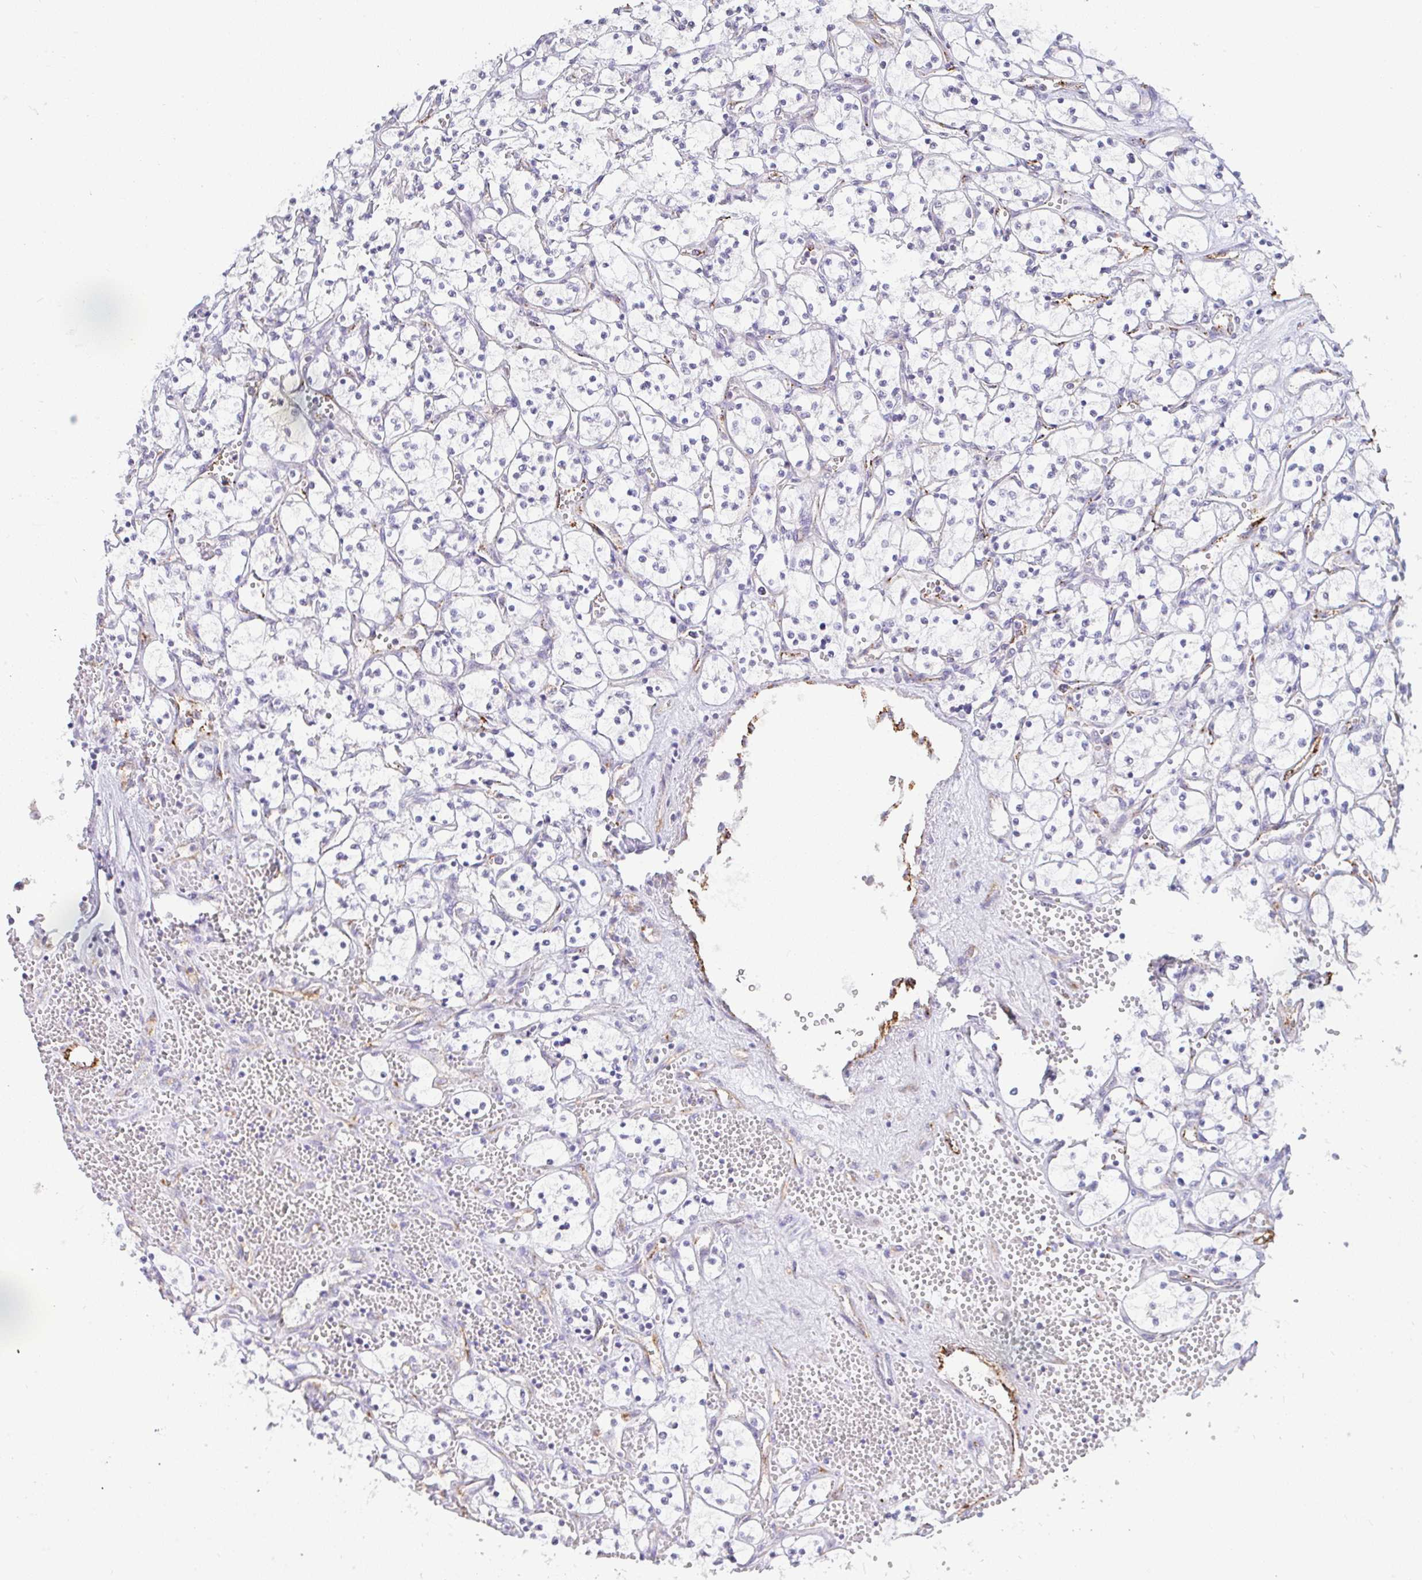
{"staining": {"intensity": "negative", "quantity": "none", "location": "none"}, "tissue": "renal cancer", "cell_type": "Tumor cells", "image_type": "cancer", "snomed": [{"axis": "morphology", "description": "Adenocarcinoma, NOS"}, {"axis": "topography", "description": "Kidney"}], "caption": "IHC photomicrograph of neoplastic tissue: renal cancer stained with DAB (3,3'-diaminobenzidine) reveals no significant protein positivity in tumor cells.", "gene": "PLCD4", "patient": {"sex": "female", "age": 69}}